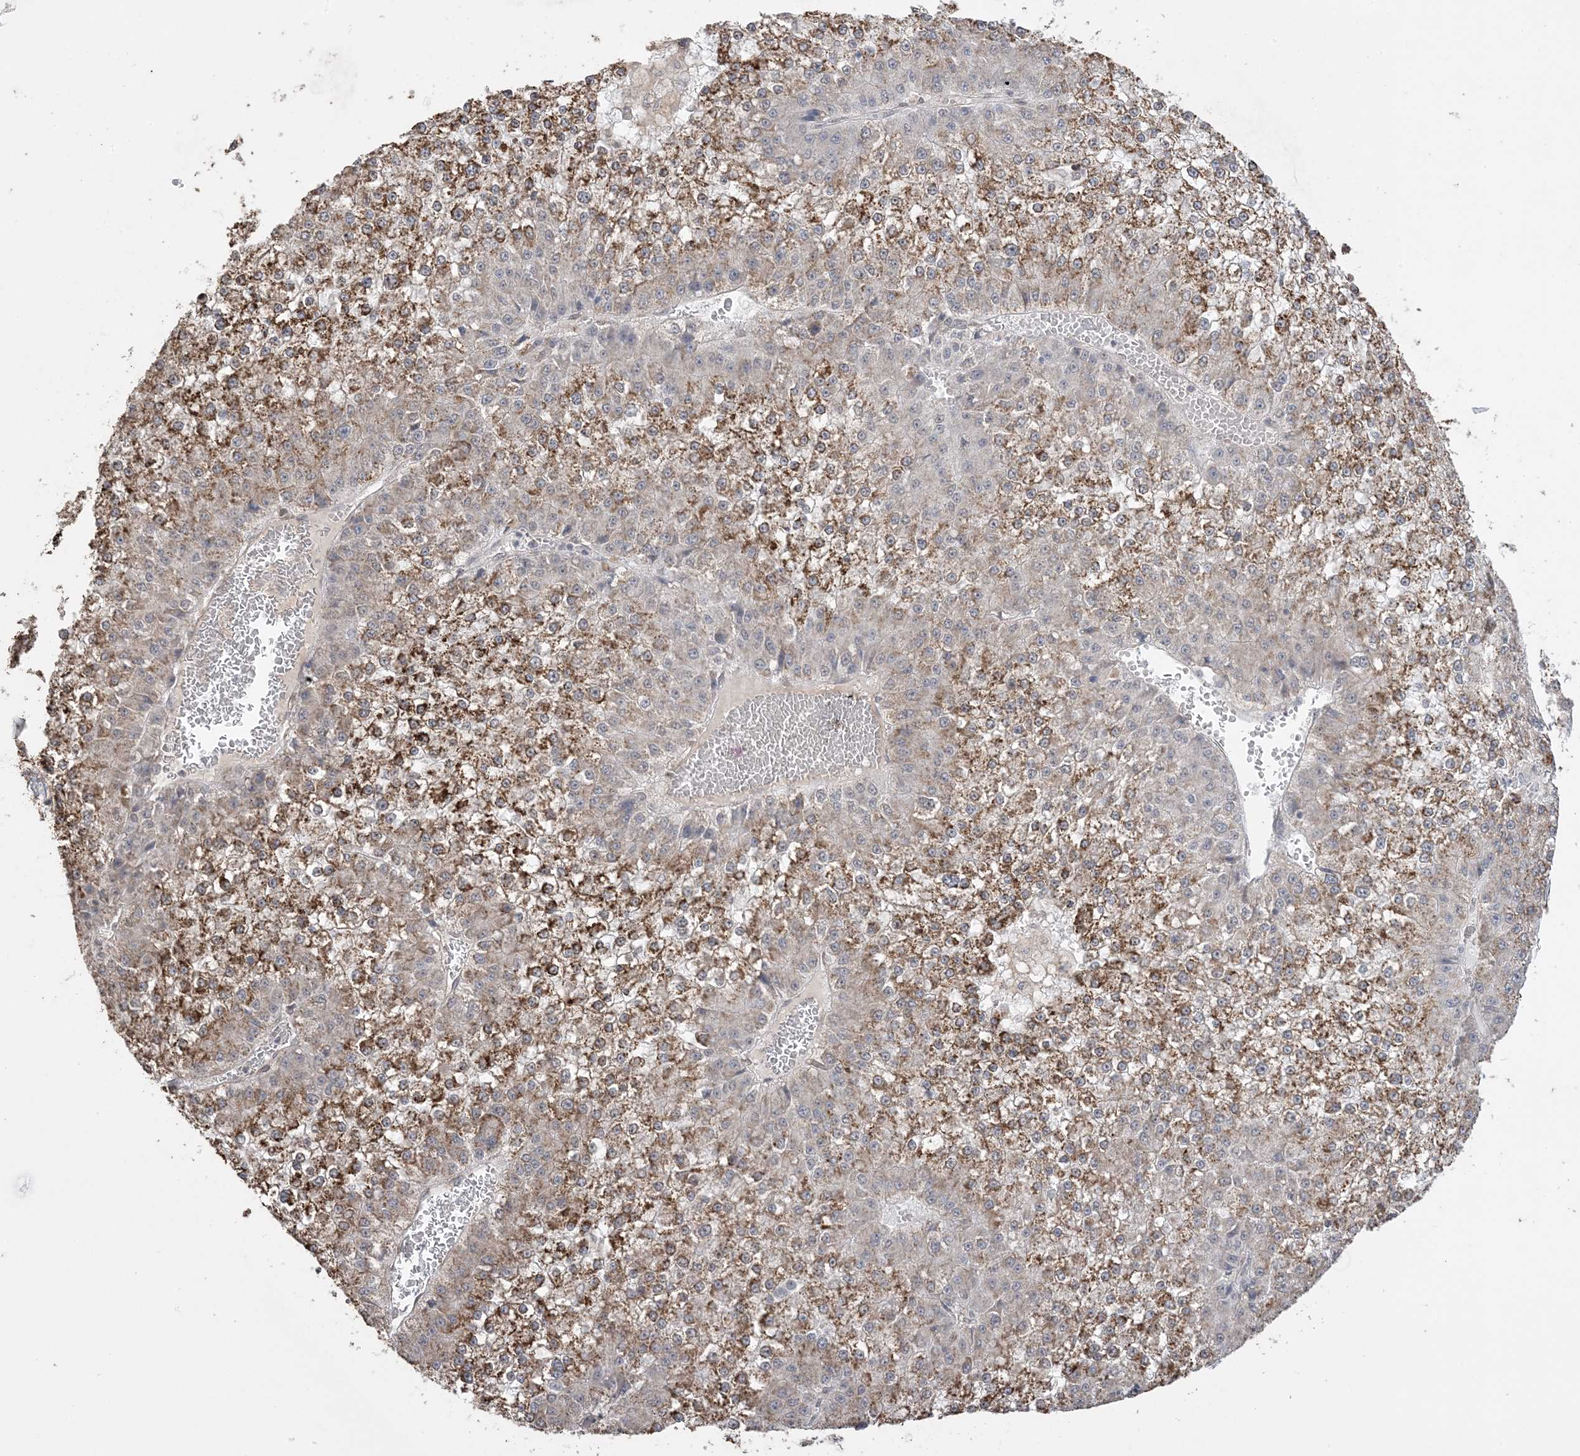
{"staining": {"intensity": "moderate", "quantity": "25%-75%", "location": "cytoplasmic/membranous"}, "tissue": "liver cancer", "cell_type": "Tumor cells", "image_type": "cancer", "snomed": [{"axis": "morphology", "description": "Carcinoma, Hepatocellular, NOS"}, {"axis": "topography", "description": "Liver"}], "caption": "Brown immunohistochemical staining in liver hepatocellular carcinoma reveals moderate cytoplasmic/membranous staining in approximately 25%-75% of tumor cells.", "gene": "XRN1", "patient": {"sex": "female", "age": 73}}